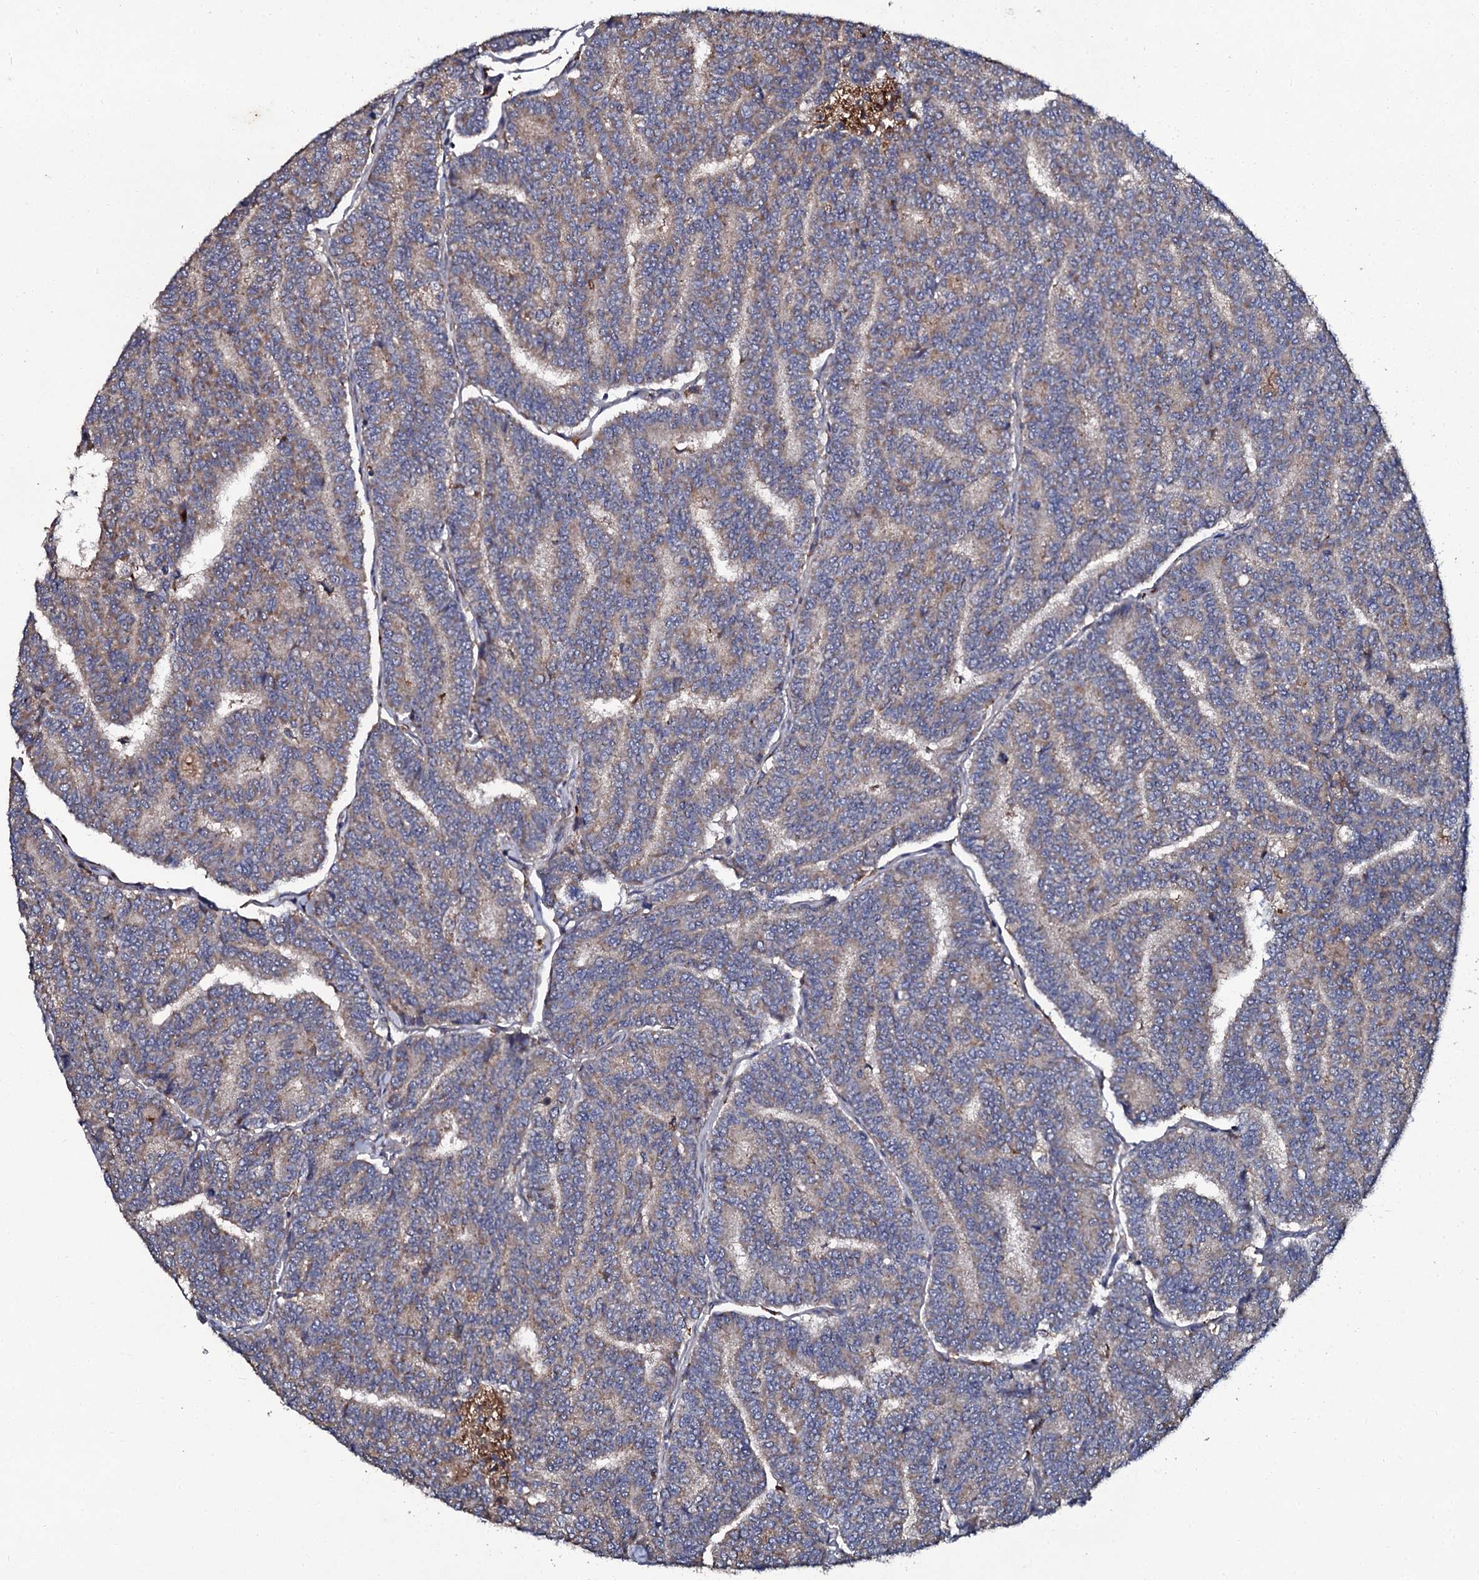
{"staining": {"intensity": "weak", "quantity": ">75%", "location": "cytoplasmic/membranous"}, "tissue": "thyroid cancer", "cell_type": "Tumor cells", "image_type": "cancer", "snomed": [{"axis": "morphology", "description": "Papillary adenocarcinoma, NOS"}, {"axis": "topography", "description": "Thyroid gland"}], "caption": "Human thyroid papillary adenocarcinoma stained for a protein (brown) demonstrates weak cytoplasmic/membranous positive positivity in approximately >75% of tumor cells.", "gene": "LRRC28", "patient": {"sex": "female", "age": 35}}